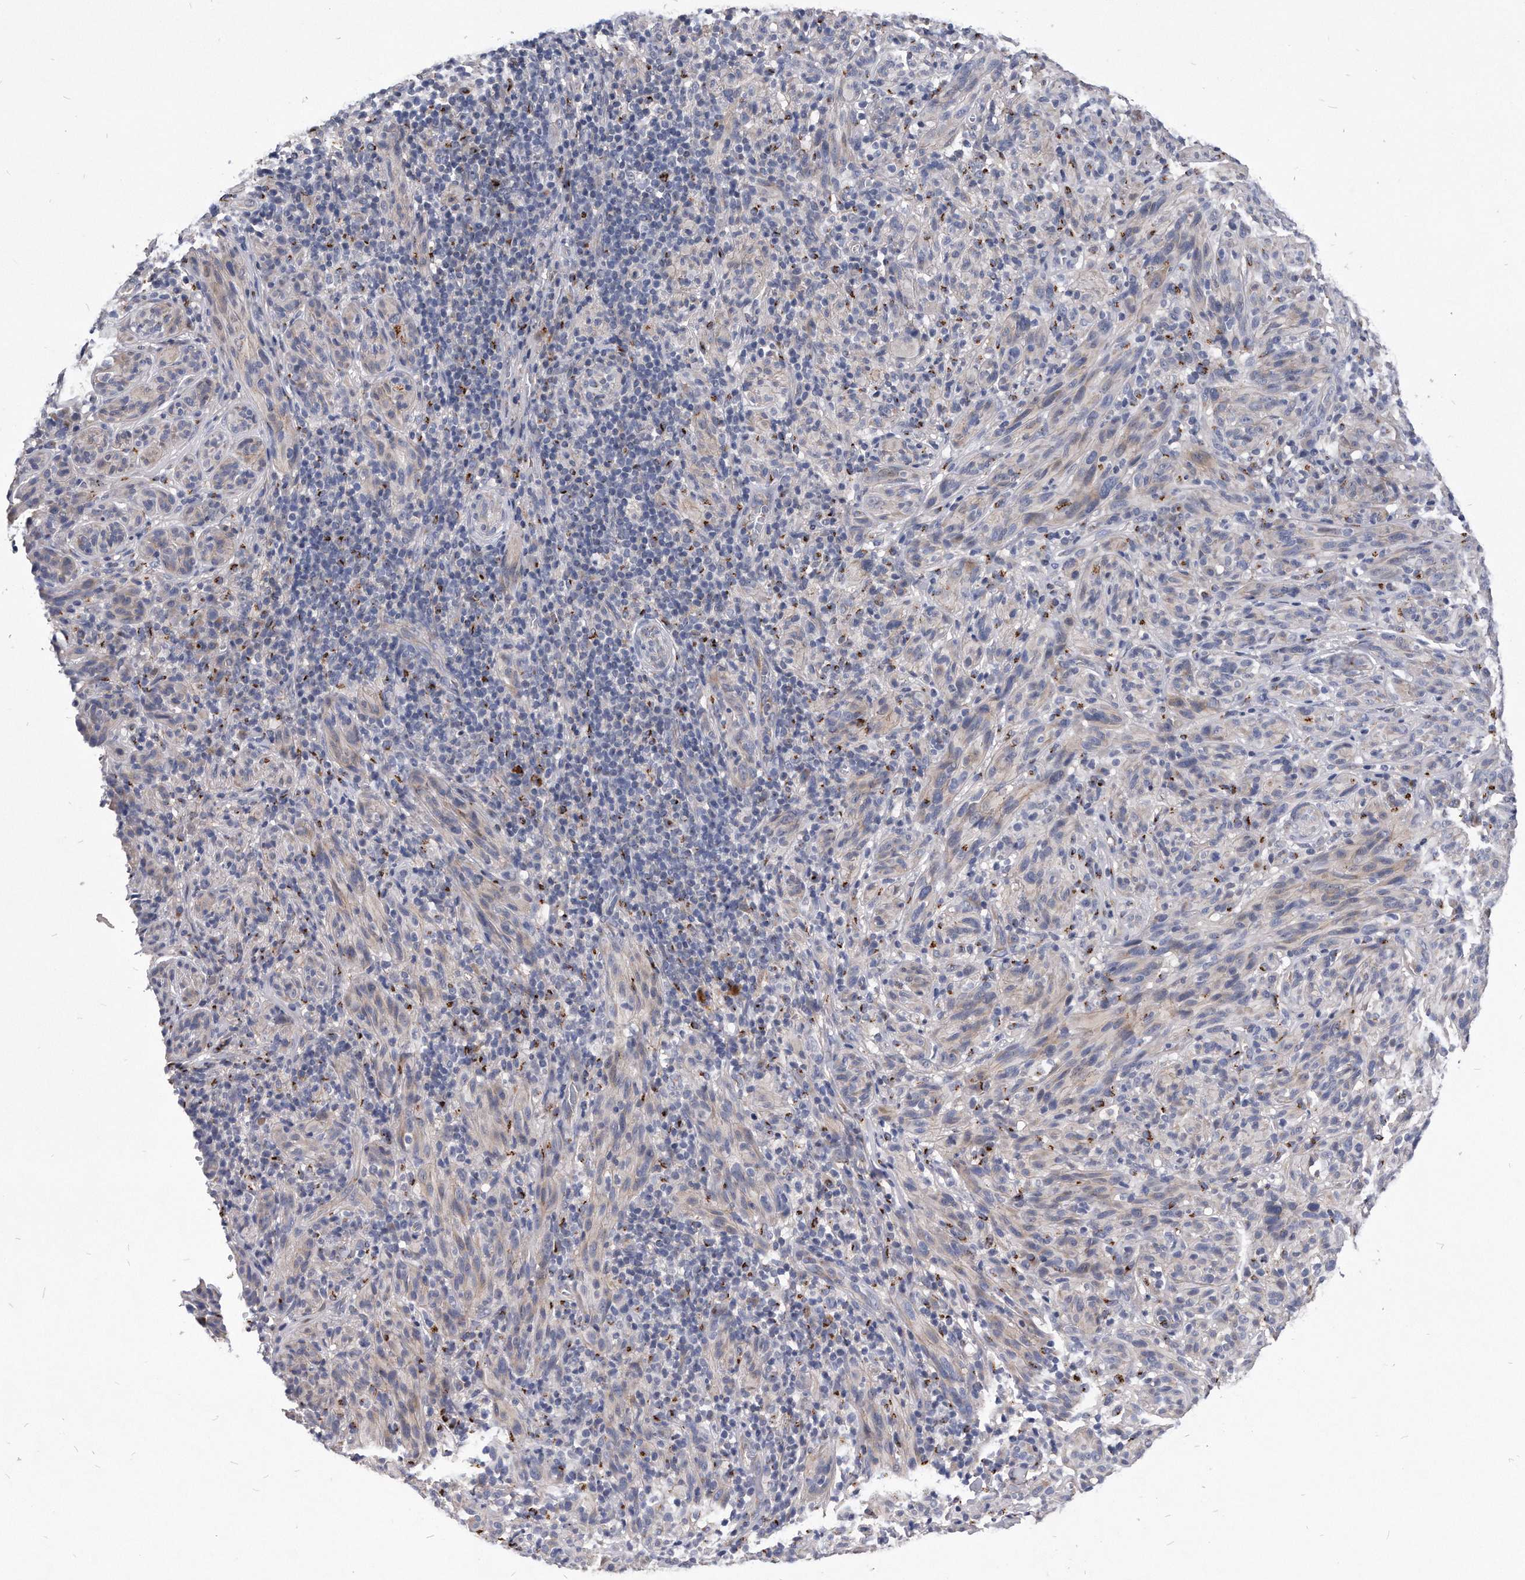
{"staining": {"intensity": "weak", "quantity": "<25%", "location": "cytoplasmic/membranous"}, "tissue": "melanoma", "cell_type": "Tumor cells", "image_type": "cancer", "snomed": [{"axis": "morphology", "description": "Malignant melanoma, NOS"}, {"axis": "topography", "description": "Skin of head"}], "caption": "A high-resolution histopathology image shows IHC staining of malignant melanoma, which demonstrates no significant positivity in tumor cells.", "gene": "MGAT4A", "patient": {"sex": "male", "age": 96}}